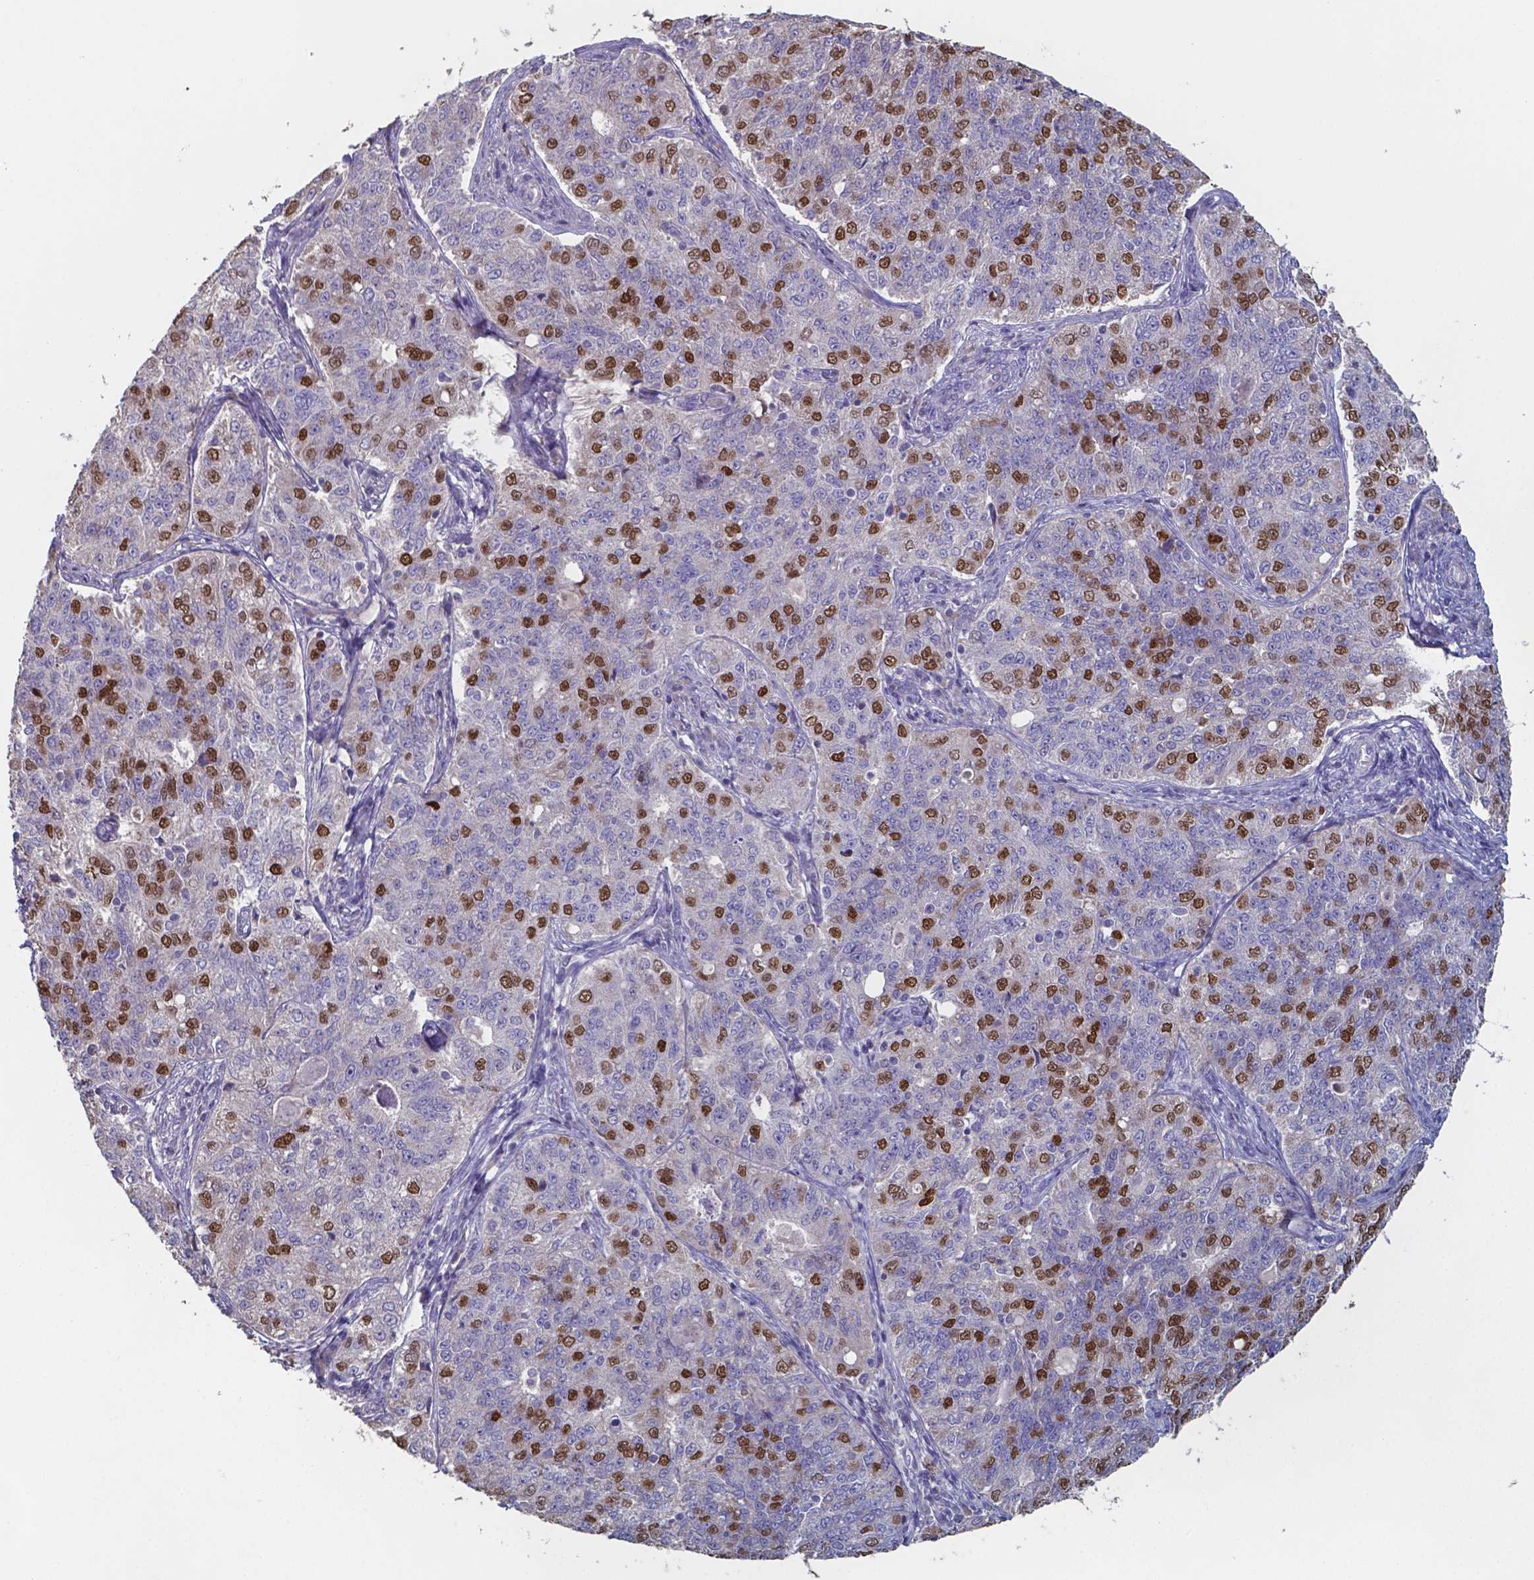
{"staining": {"intensity": "strong", "quantity": "25%-75%", "location": "nuclear"}, "tissue": "endometrial cancer", "cell_type": "Tumor cells", "image_type": "cancer", "snomed": [{"axis": "morphology", "description": "Adenocarcinoma, NOS"}, {"axis": "topography", "description": "Endometrium"}], "caption": "IHC image of adenocarcinoma (endometrial) stained for a protein (brown), which exhibits high levels of strong nuclear staining in approximately 25%-75% of tumor cells.", "gene": "FOXJ1", "patient": {"sex": "female", "age": 43}}